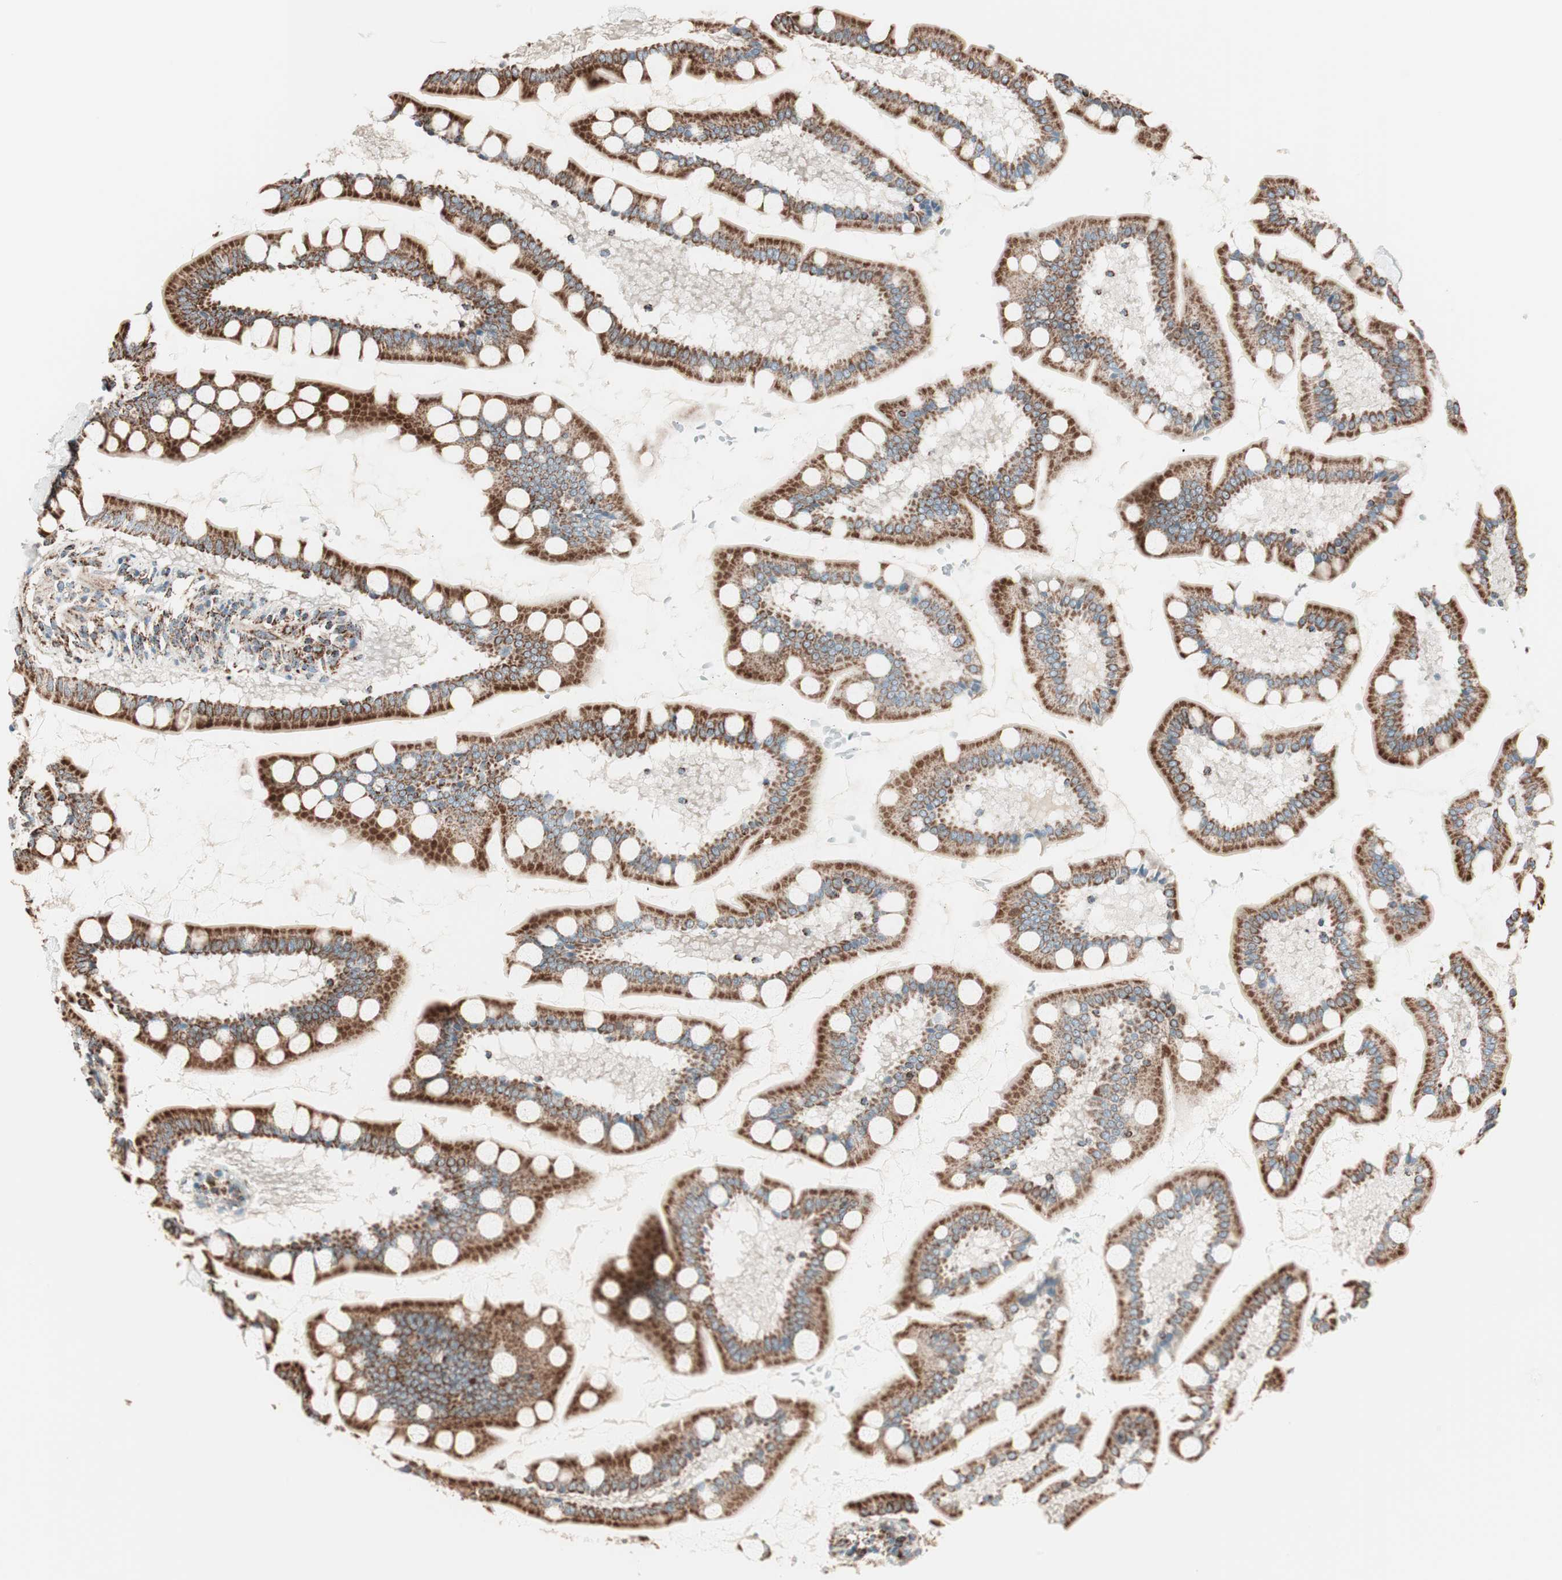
{"staining": {"intensity": "strong", "quantity": ">75%", "location": "cytoplasmic/membranous"}, "tissue": "small intestine", "cell_type": "Glandular cells", "image_type": "normal", "snomed": [{"axis": "morphology", "description": "Normal tissue, NOS"}, {"axis": "topography", "description": "Small intestine"}], "caption": "Strong cytoplasmic/membranous expression for a protein is identified in about >75% of glandular cells of benign small intestine using immunohistochemistry.", "gene": "TOMM22", "patient": {"sex": "male", "age": 41}}